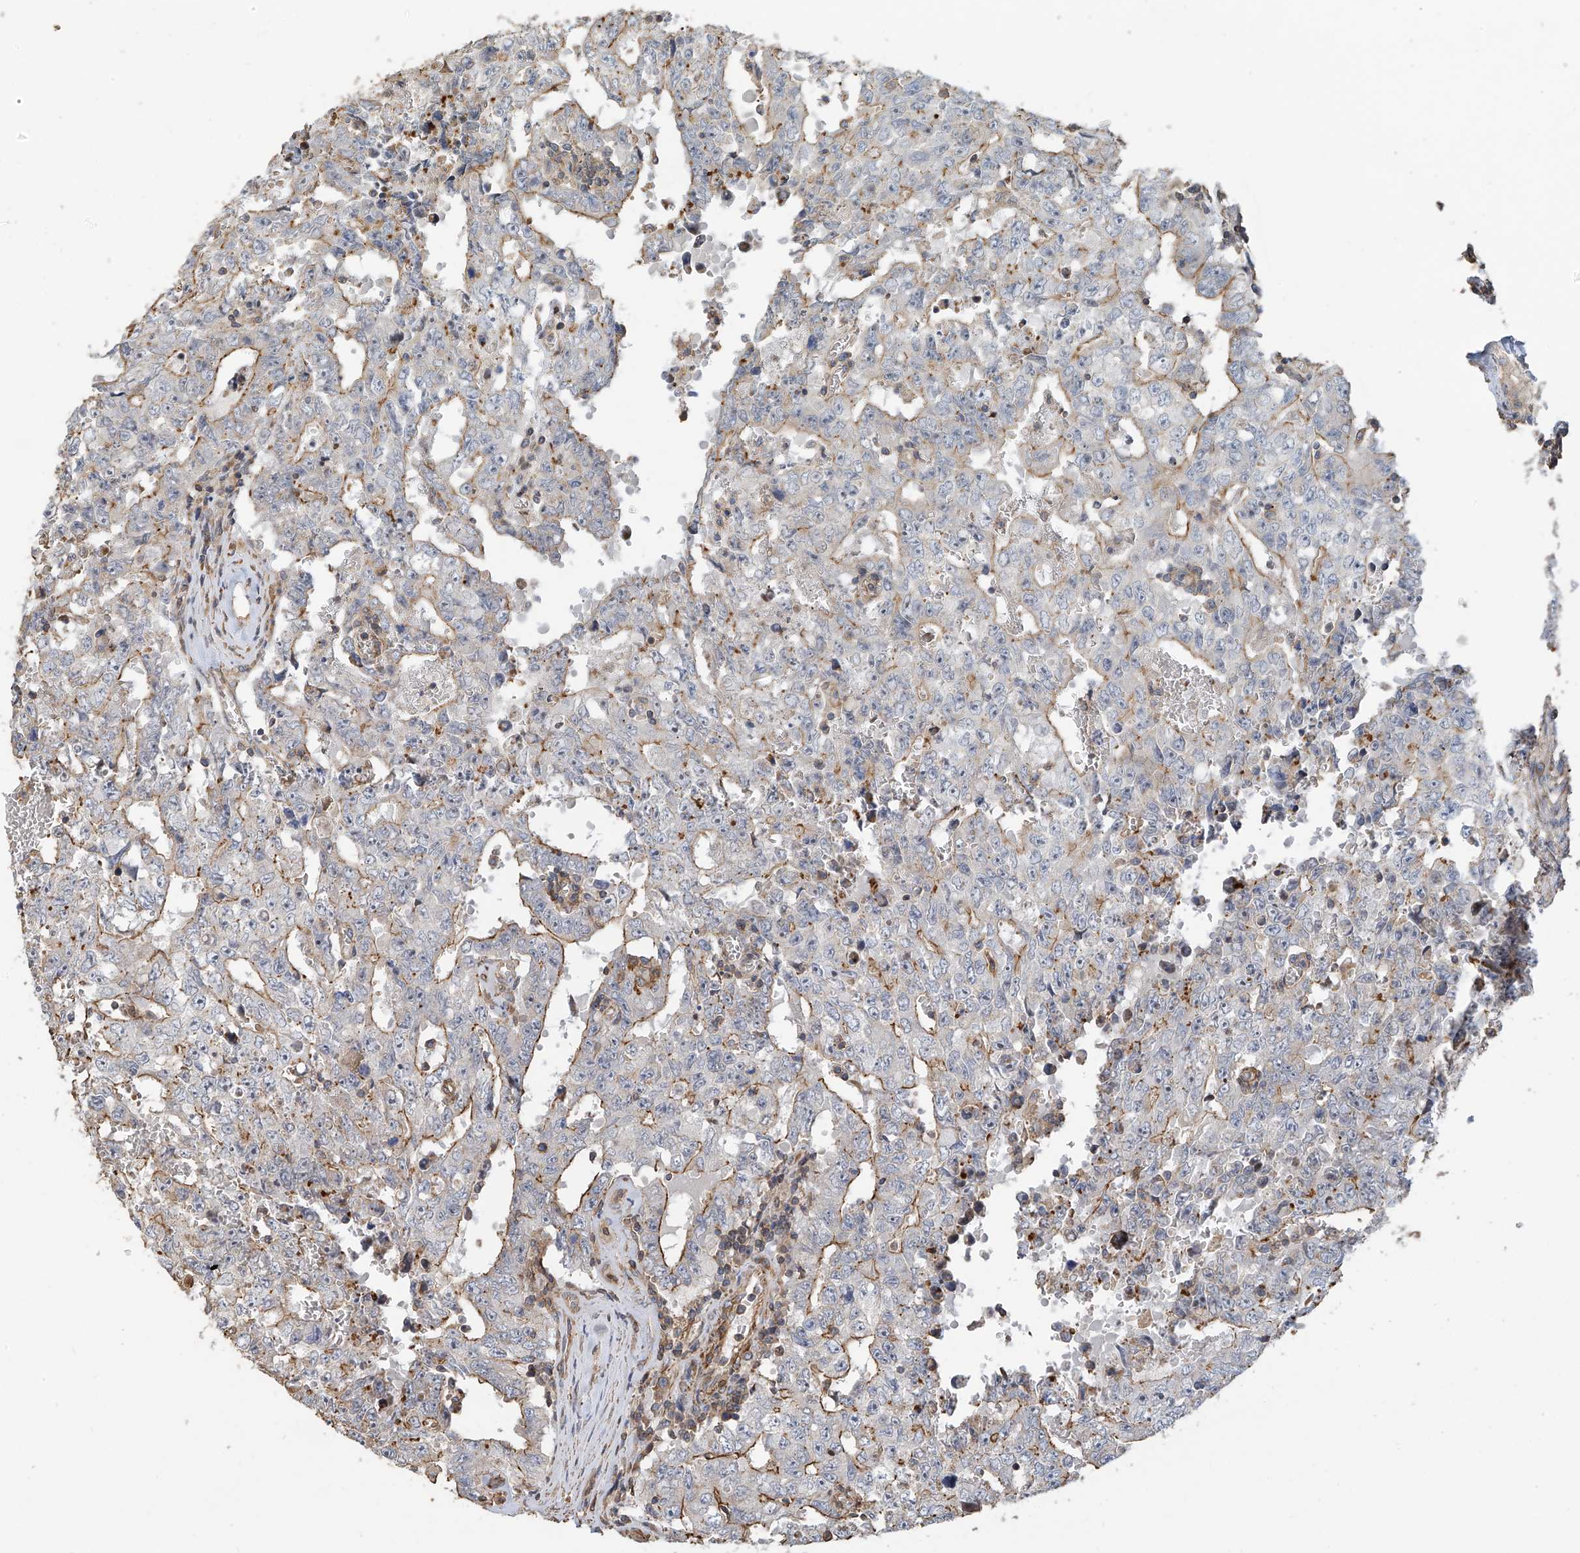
{"staining": {"intensity": "moderate", "quantity": "25%-75%", "location": "cytoplasmic/membranous"}, "tissue": "testis cancer", "cell_type": "Tumor cells", "image_type": "cancer", "snomed": [{"axis": "morphology", "description": "Carcinoma, Embryonal, NOS"}, {"axis": "topography", "description": "Testis"}], "caption": "Testis embryonal carcinoma was stained to show a protein in brown. There is medium levels of moderate cytoplasmic/membranous staining in approximately 25%-75% of tumor cells.", "gene": "SLC43A3", "patient": {"sex": "male", "age": 26}}